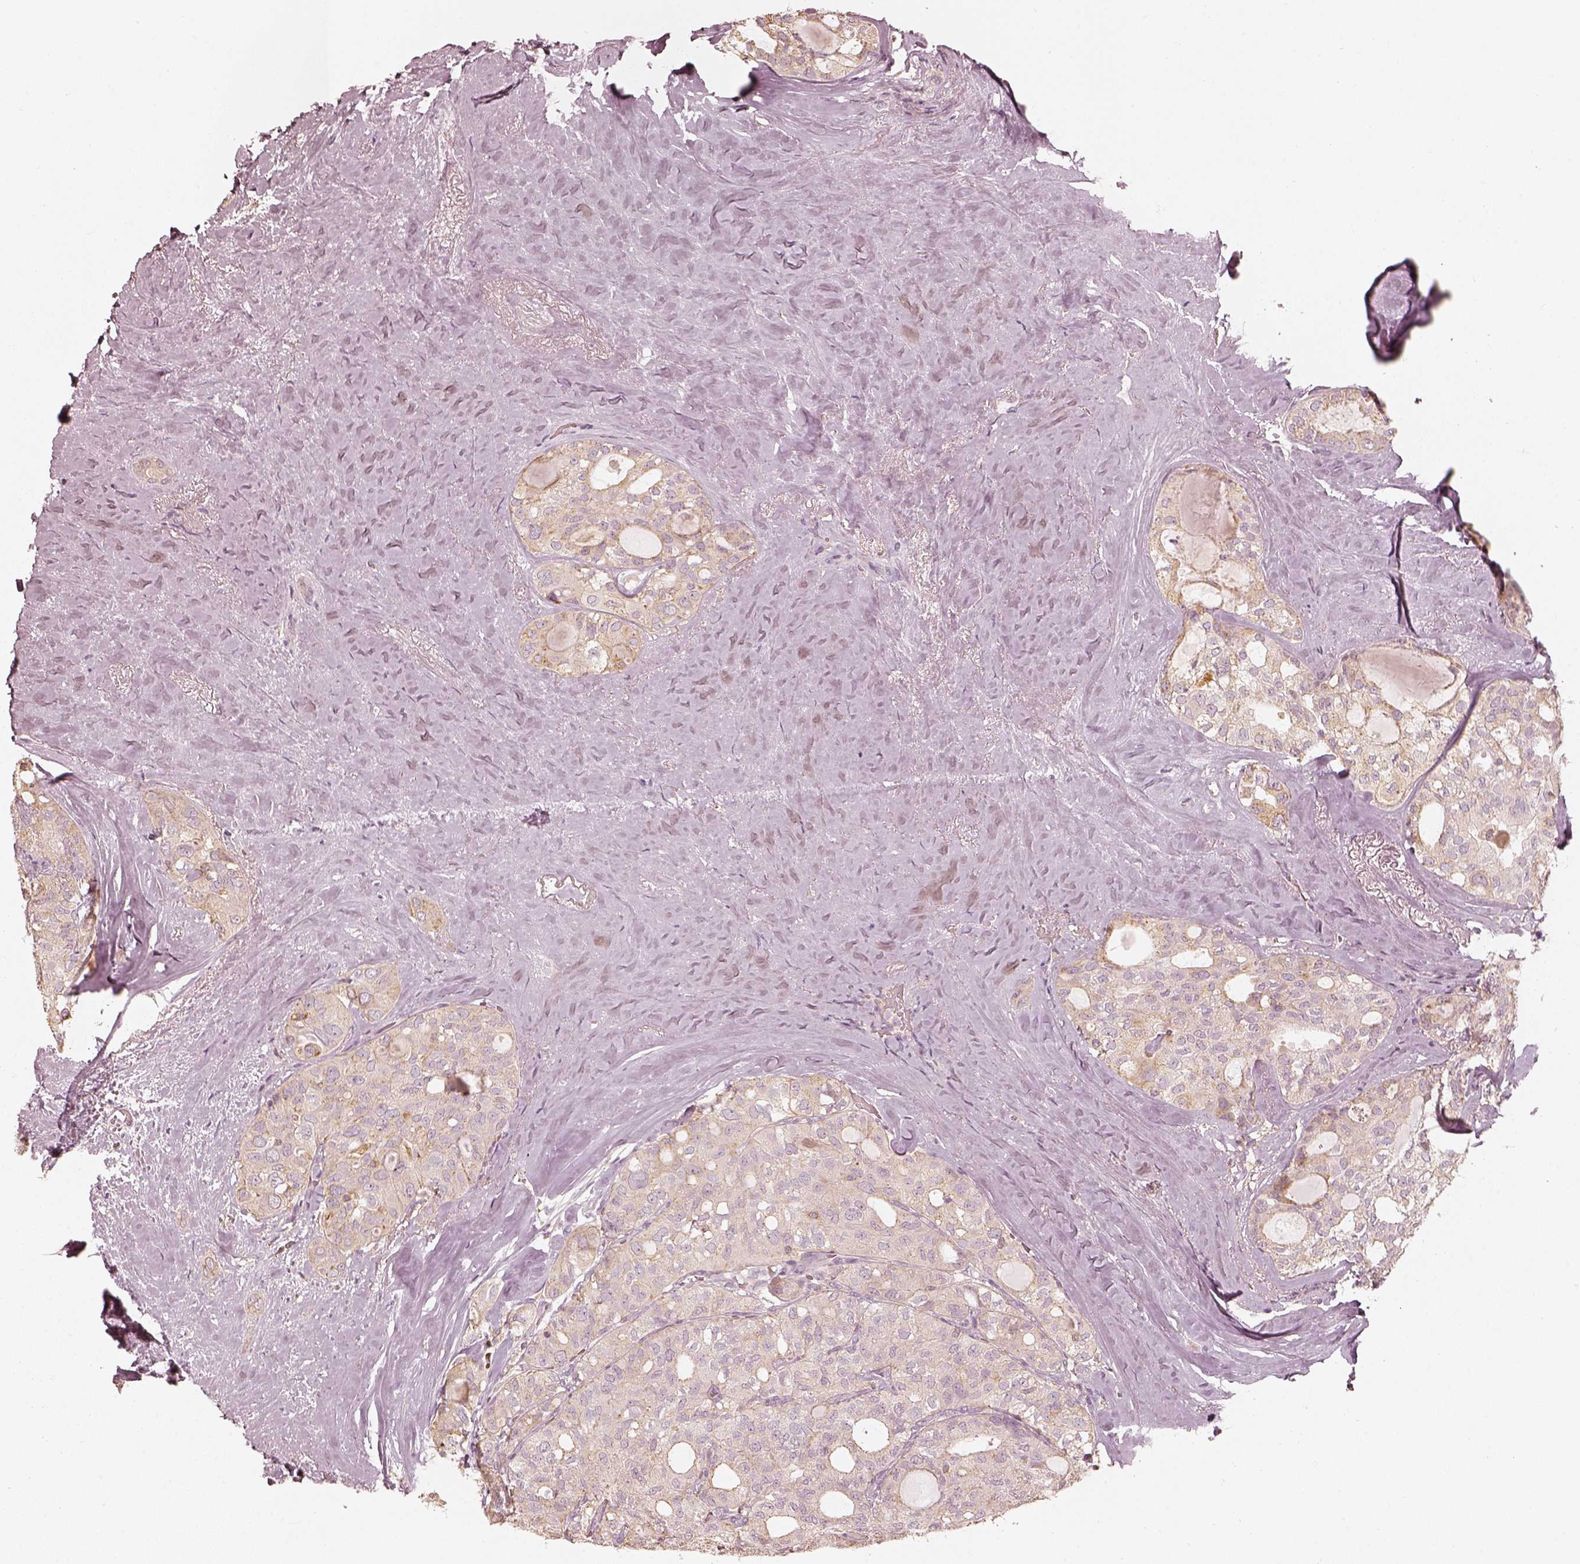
{"staining": {"intensity": "weak", "quantity": "25%-75%", "location": "cytoplasmic/membranous"}, "tissue": "thyroid cancer", "cell_type": "Tumor cells", "image_type": "cancer", "snomed": [{"axis": "morphology", "description": "Follicular adenoma carcinoma, NOS"}, {"axis": "topography", "description": "Thyroid gland"}], "caption": "Thyroid follicular adenoma carcinoma stained with IHC displays weak cytoplasmic/membranous expression in about 25%-75% of tumor cells. The staining was performed using DAB (3,3'-diaminobenzidine) to visualize the protein expression in brown, while the nuclei were stained in blue with hematoxylin (Magnification: 20x).", "gene": "FMNL2", "patient": {"sex": "male", "age": 75}}